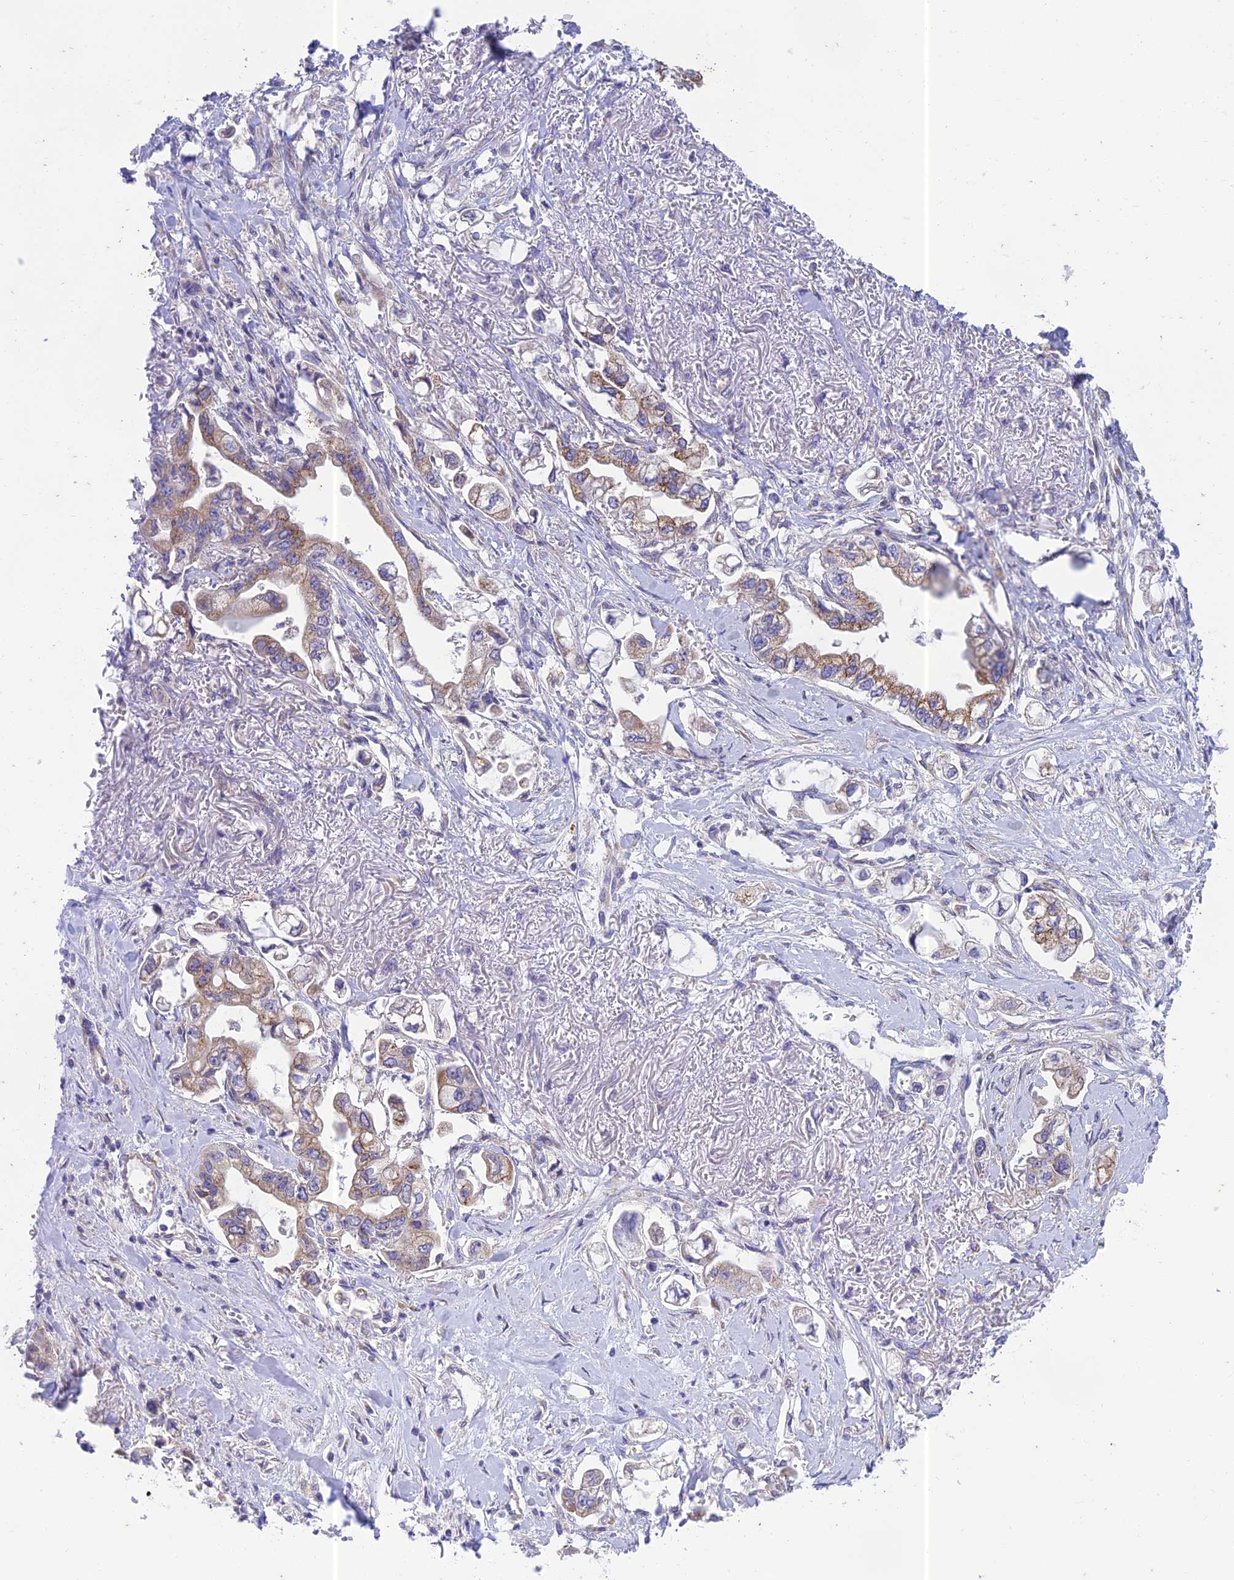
{"staining": {"intensity": "moderate", "quantity": "25%-75%", "location": "cytoplasmic/membranous"}, "tissue": "stomach cancer", "cell_type": "Tumor cells", "image_type": "cancer", "snomed": [{"axis": "morphology", "description": "Adenocarcinoma, NOS"}, {"axis": "topography", "description": "Stomach"}], "caption": "Immunohistochemical staining of adenocarcinoma (stomach) shows medium levels of moderate cytoplasmic/membranous protein expression in about 25%-75% of tumor cells. (Brightfield microscopy of DAB IHC at high magnification).", "gene": "PTCD2", "patient": {"sex": "male", "age": 62}}